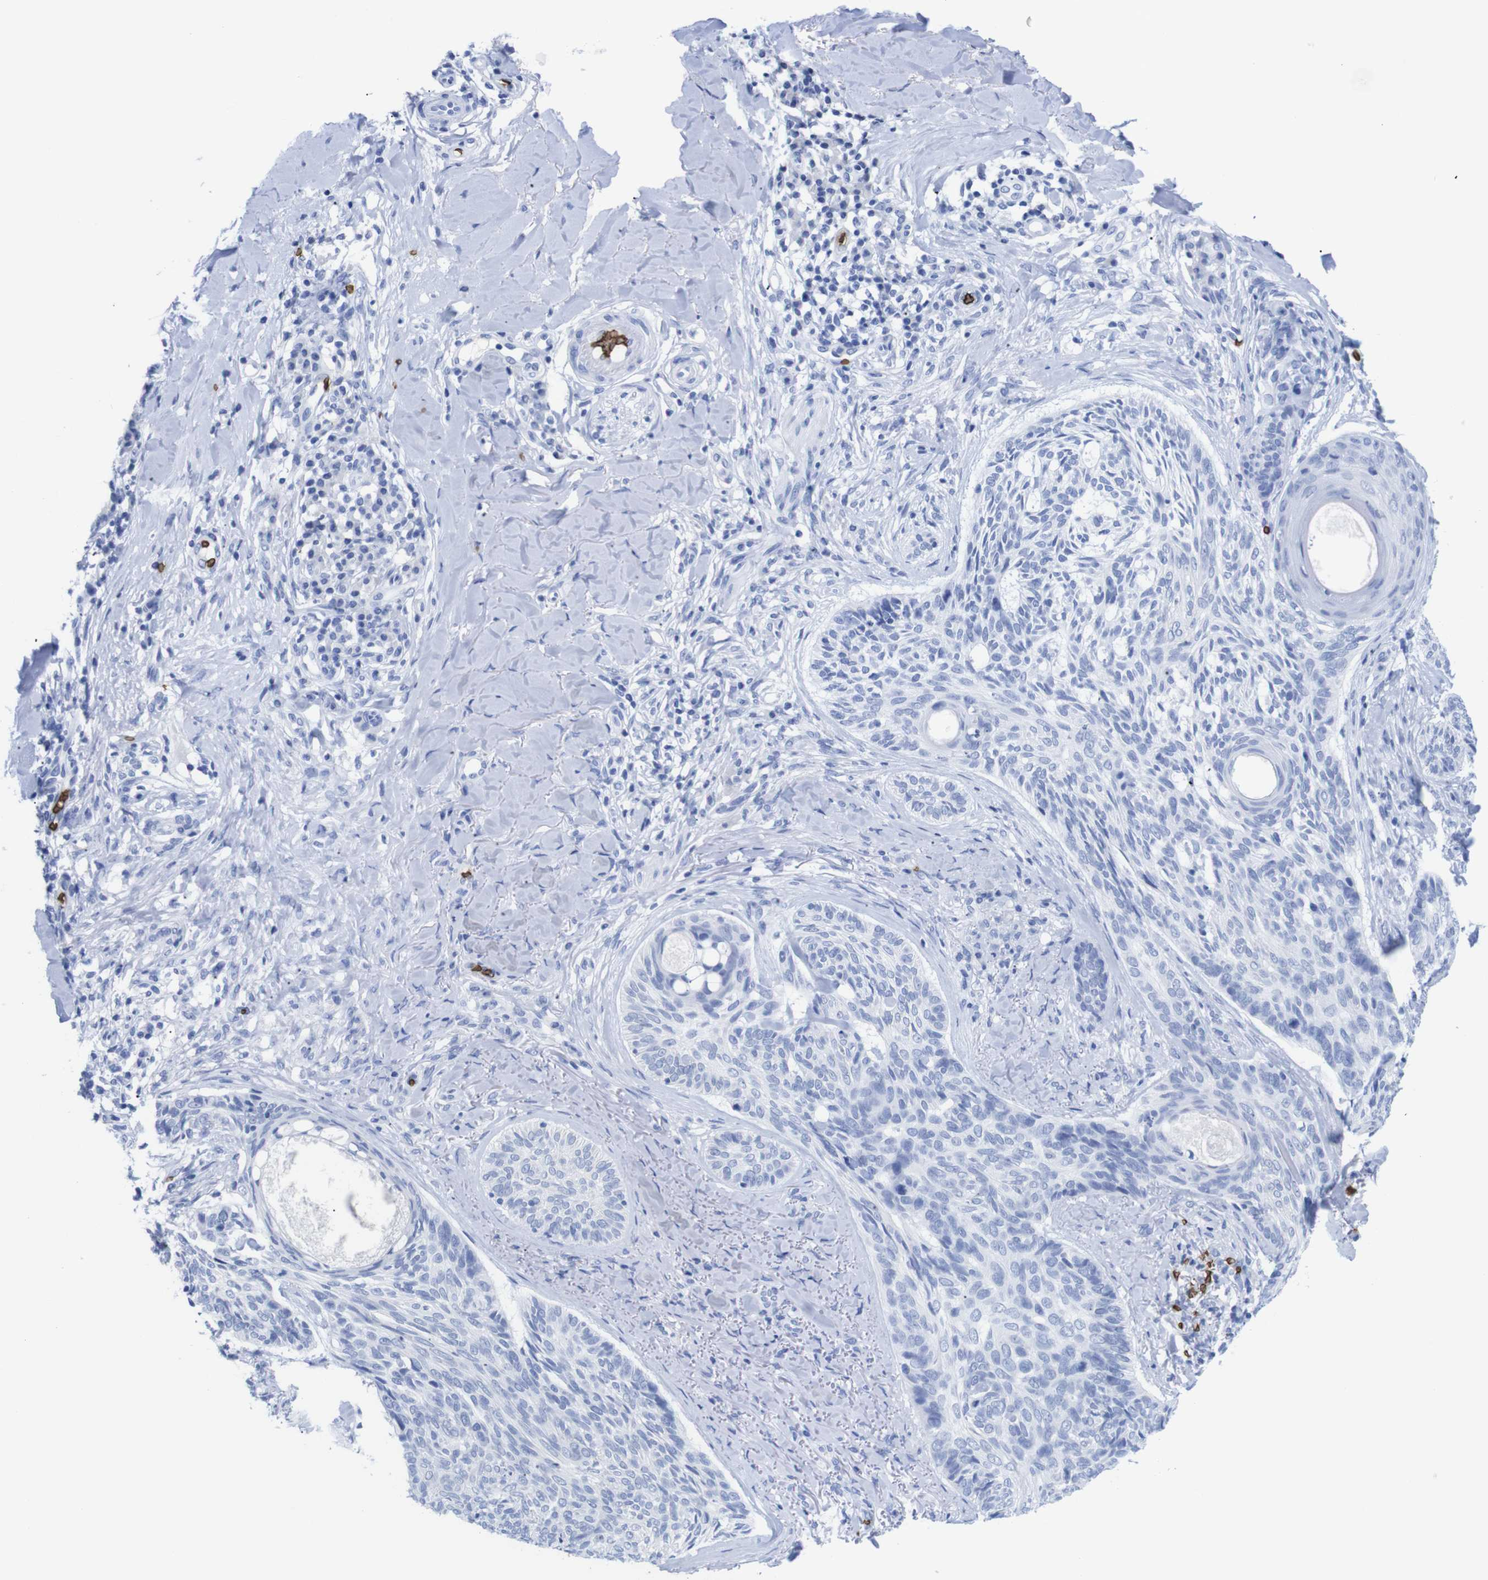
{"staining": {"intensity": "negative", "quantity": "none", "location": "none"}, "tissue": "skin cancer", "cell_type": "Tumor cells", "image_type": "cancer", "snomed": [{"axis": "morphology", "description": "Basal cell carcinoma"}, {"axis": "topography", "description": "Skin"}], "caption": "The histopathology image demonstrates no significant expression in tumor cells of skin cancer. (DAB (3,3'-diaminobenzidine) IHC visualized using brightfield microscopy, high magnification).", "gene": "S1PR2", "patient": {"sex": "male", "age": 43}}